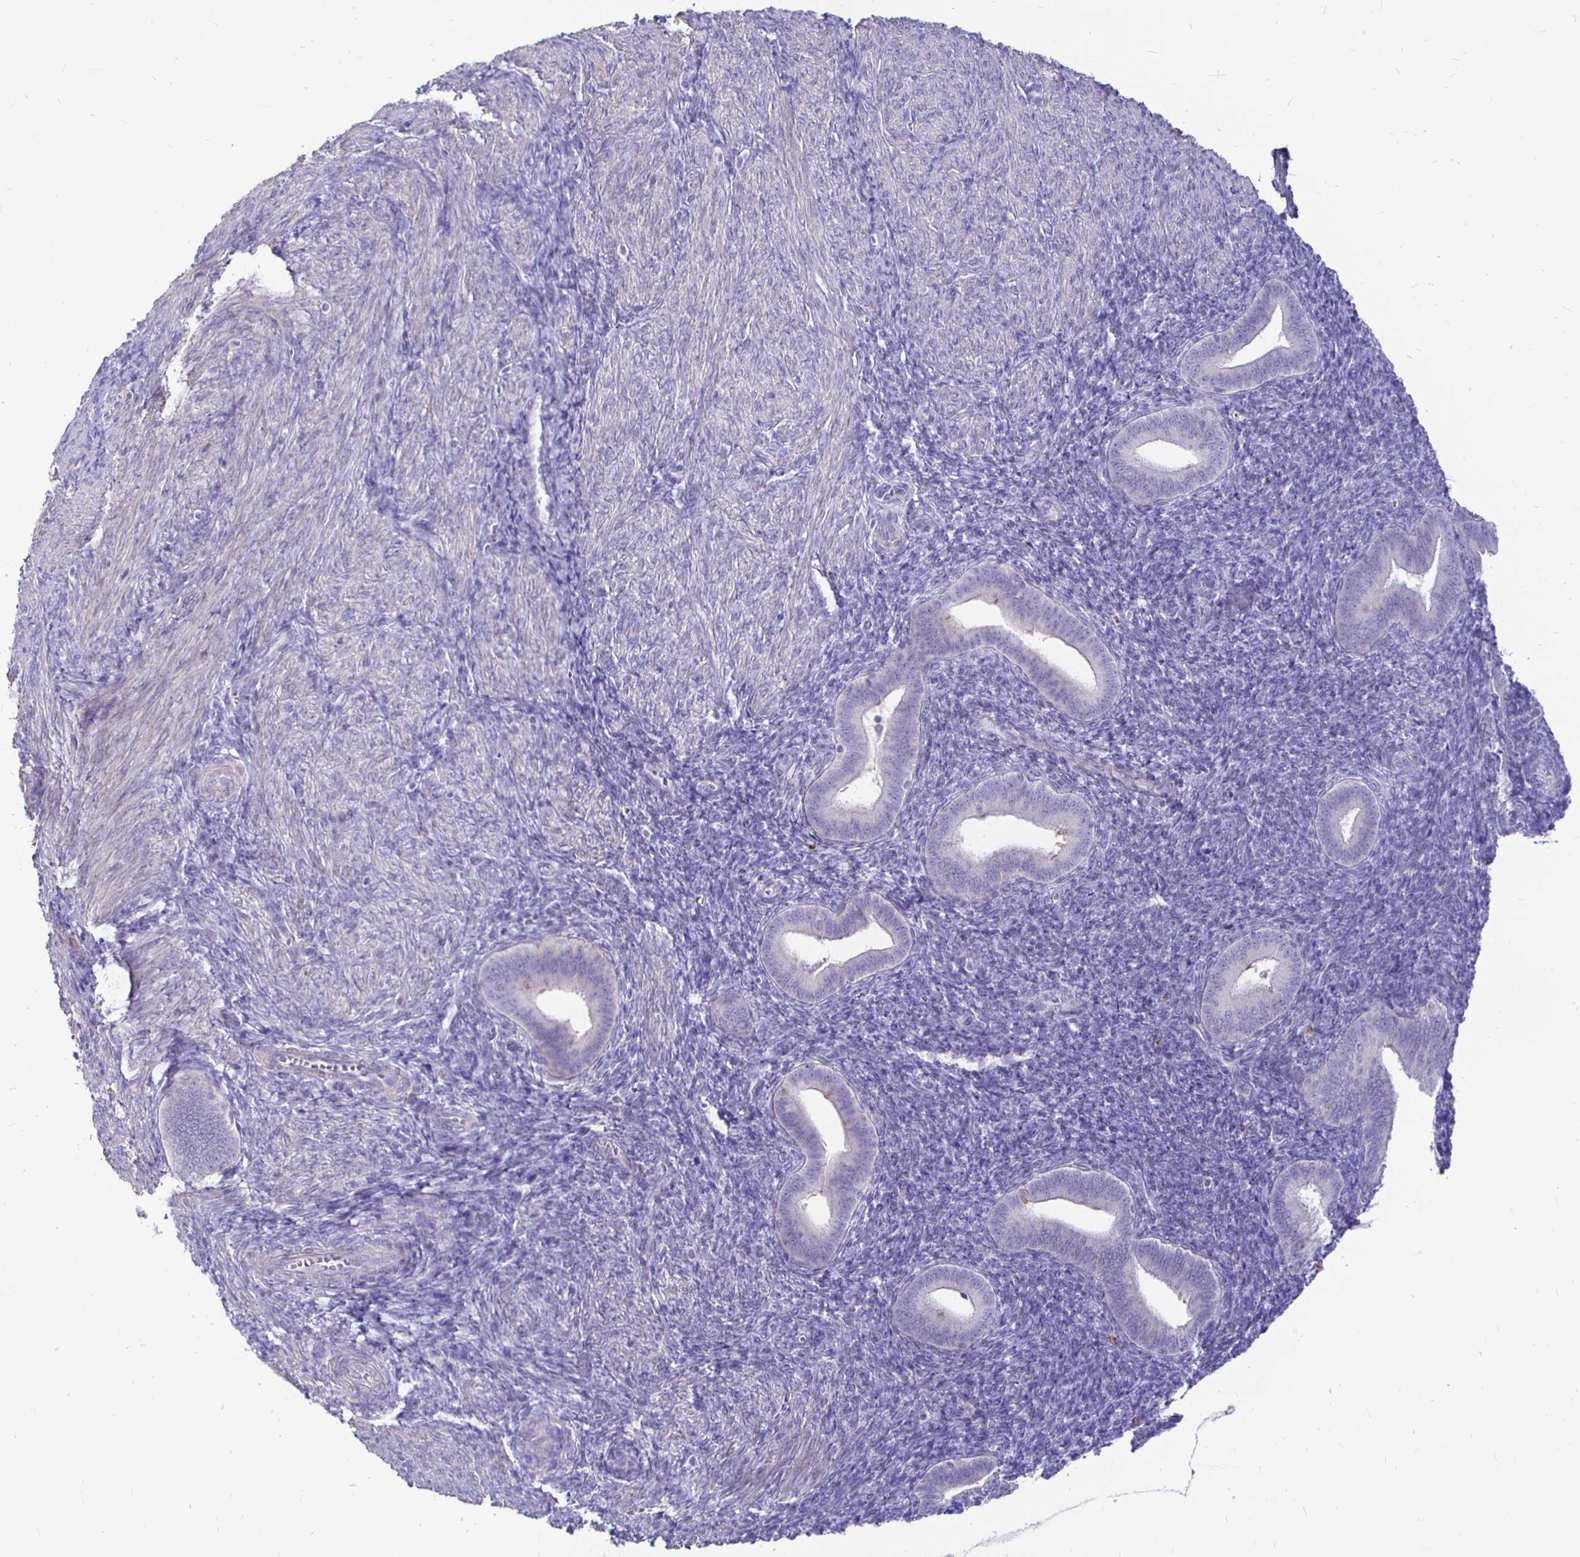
{"staining": {"intensity": "negative", "quantity": "none", "location": "none"}, "tissue": "endometrium", "cell_type": "Cells in endometrial stroma", "image_type": "normal", "snomed": [{"axis": "morphology", "description": "Normal tissue, NOS"}, {"axis": "topography", "description": "Endometrium"}], "caption": "Endometrium was stained to show a protein in brown. There is no significant positivity in cells in endometrial stroma. (Stains: DAB immunohistochemistry (IHC) with hematoxylin counter stain, Microscopy: brightfield microscopy at high magnification).", "gene": "NECAB1", "patient": {"sex": "female", "age": 25}}